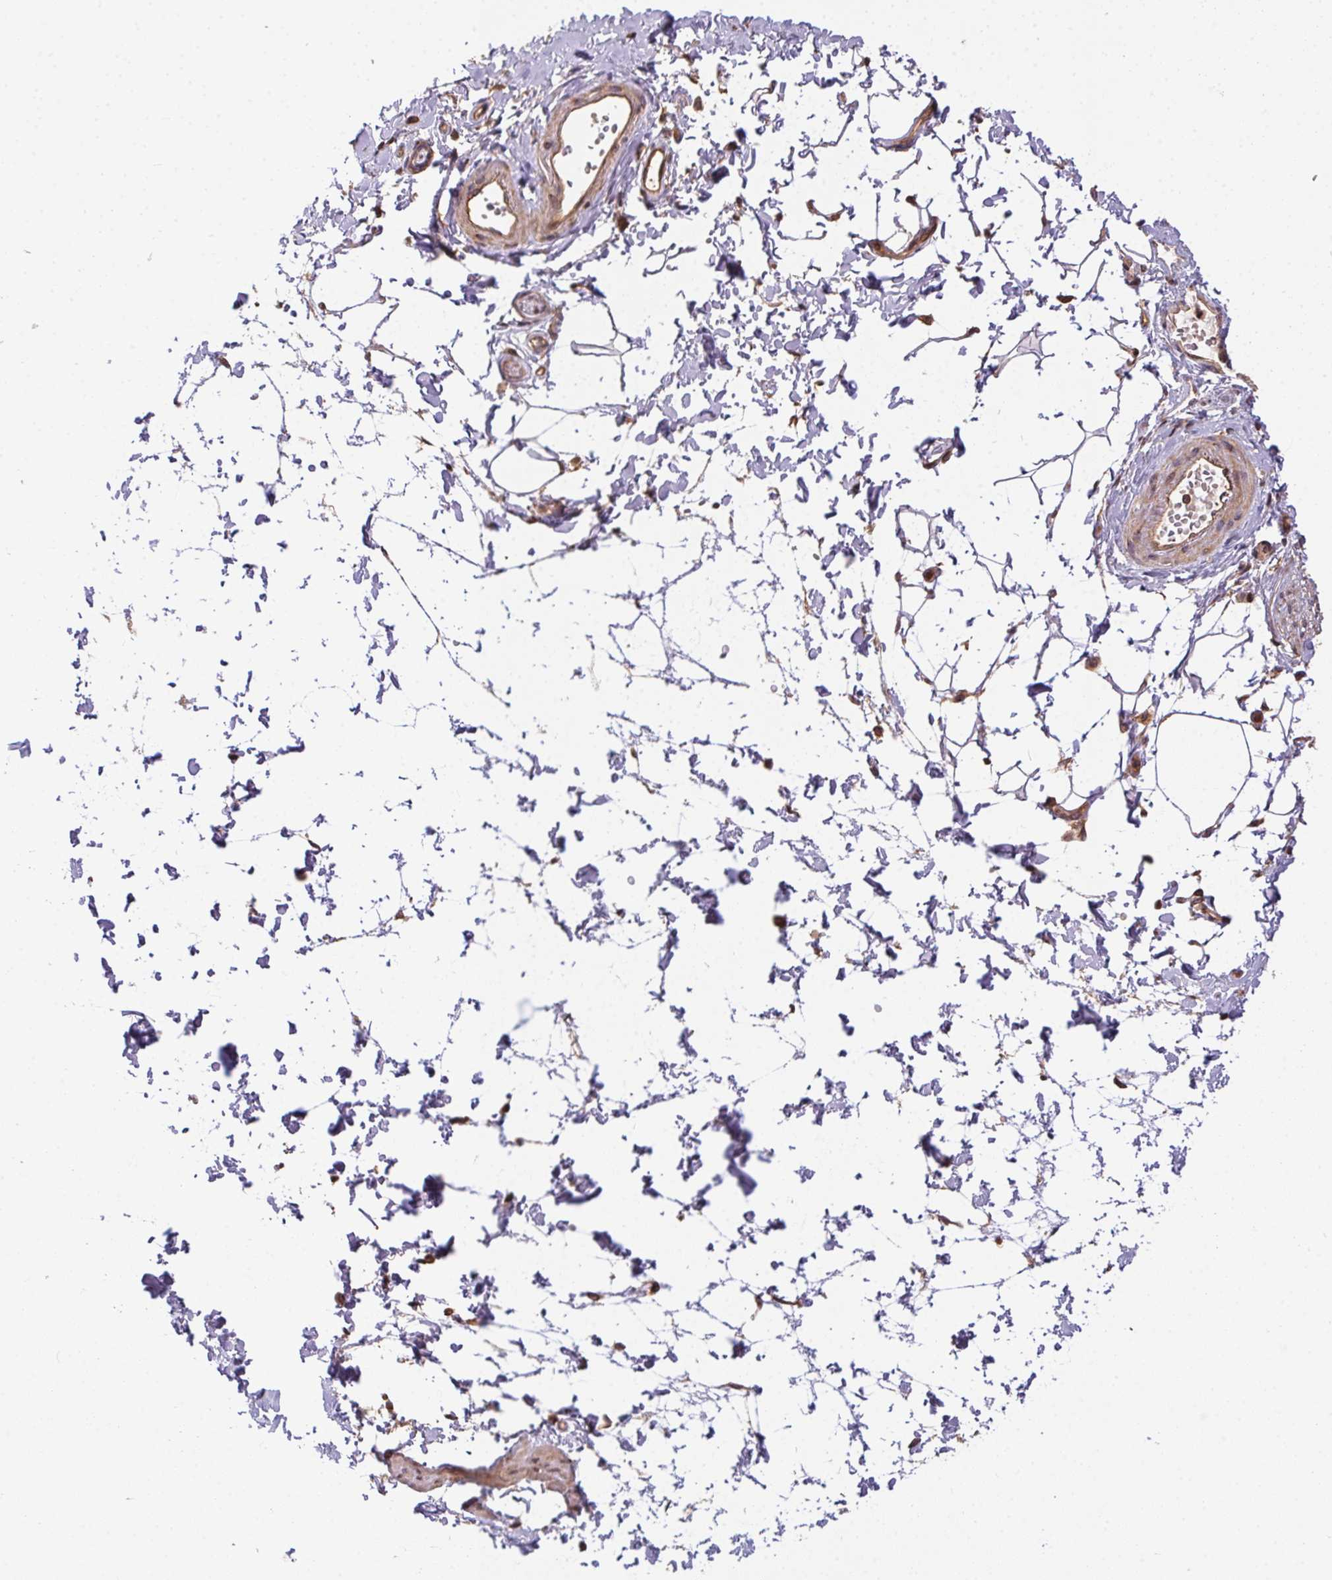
{"staining": {"intensity": "negative", "quantity": "none", "location": "none"}, "tissue": "adipose tissue", "cell_type": "Adipocytes", "image_type": "normal", "snomed": [{"axis": "morphology", "description": "Normal tissue, NOS"}, {"axis": "topography", "description": "Smooth muscle"}, {"axis": "topography", "description": "Peripheral nerve tissue"}], "caption": "Protein analysis of benign adipose tissue reveals no significant expression in adipocytes.", "gene": "MEX3D", "patient": {"sex": "male", "age": 58}}